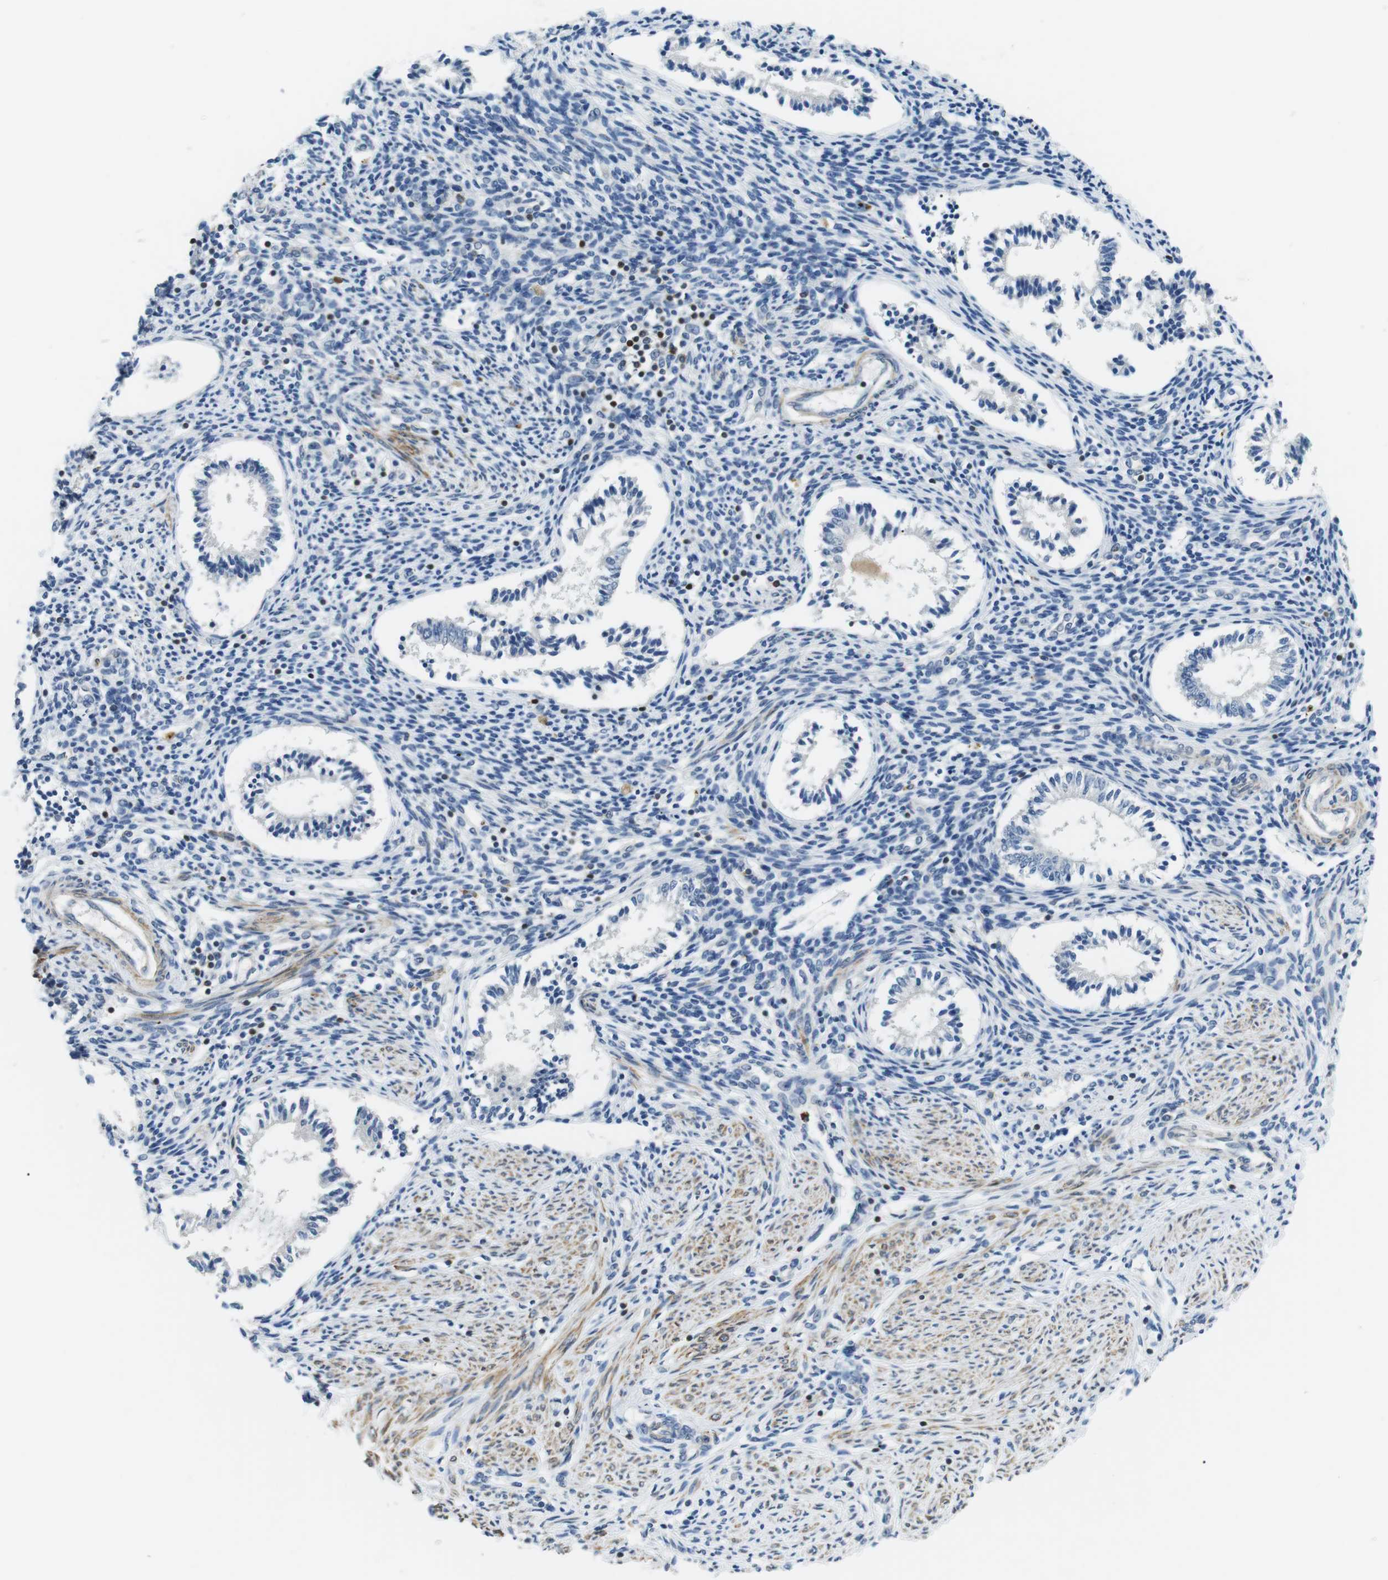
{"staining": {"intensity": "negative", "quantity": "none", "location": "none"}, "tissue": "endometrium", "cell_type": "Cells in endometrial stroma", "image_type": "normal", "snomed": [{"axis": "morphology", "description": "Normal tissue, NOS"}, {"axis": "topography", "description": "Endometrium"}], "caption": "A micrograph of human endometrium is negative for staining in cells in endometrial stroma. The staining was performed using DAB (3,3'-diaminobenzidine) to visualize the protein expression in brown, while the nuclei were stained in blue with hematoxylin (Magnification: 20x).", "gene": "GZMM", "patient": {"sex": "female", "age": 42}}